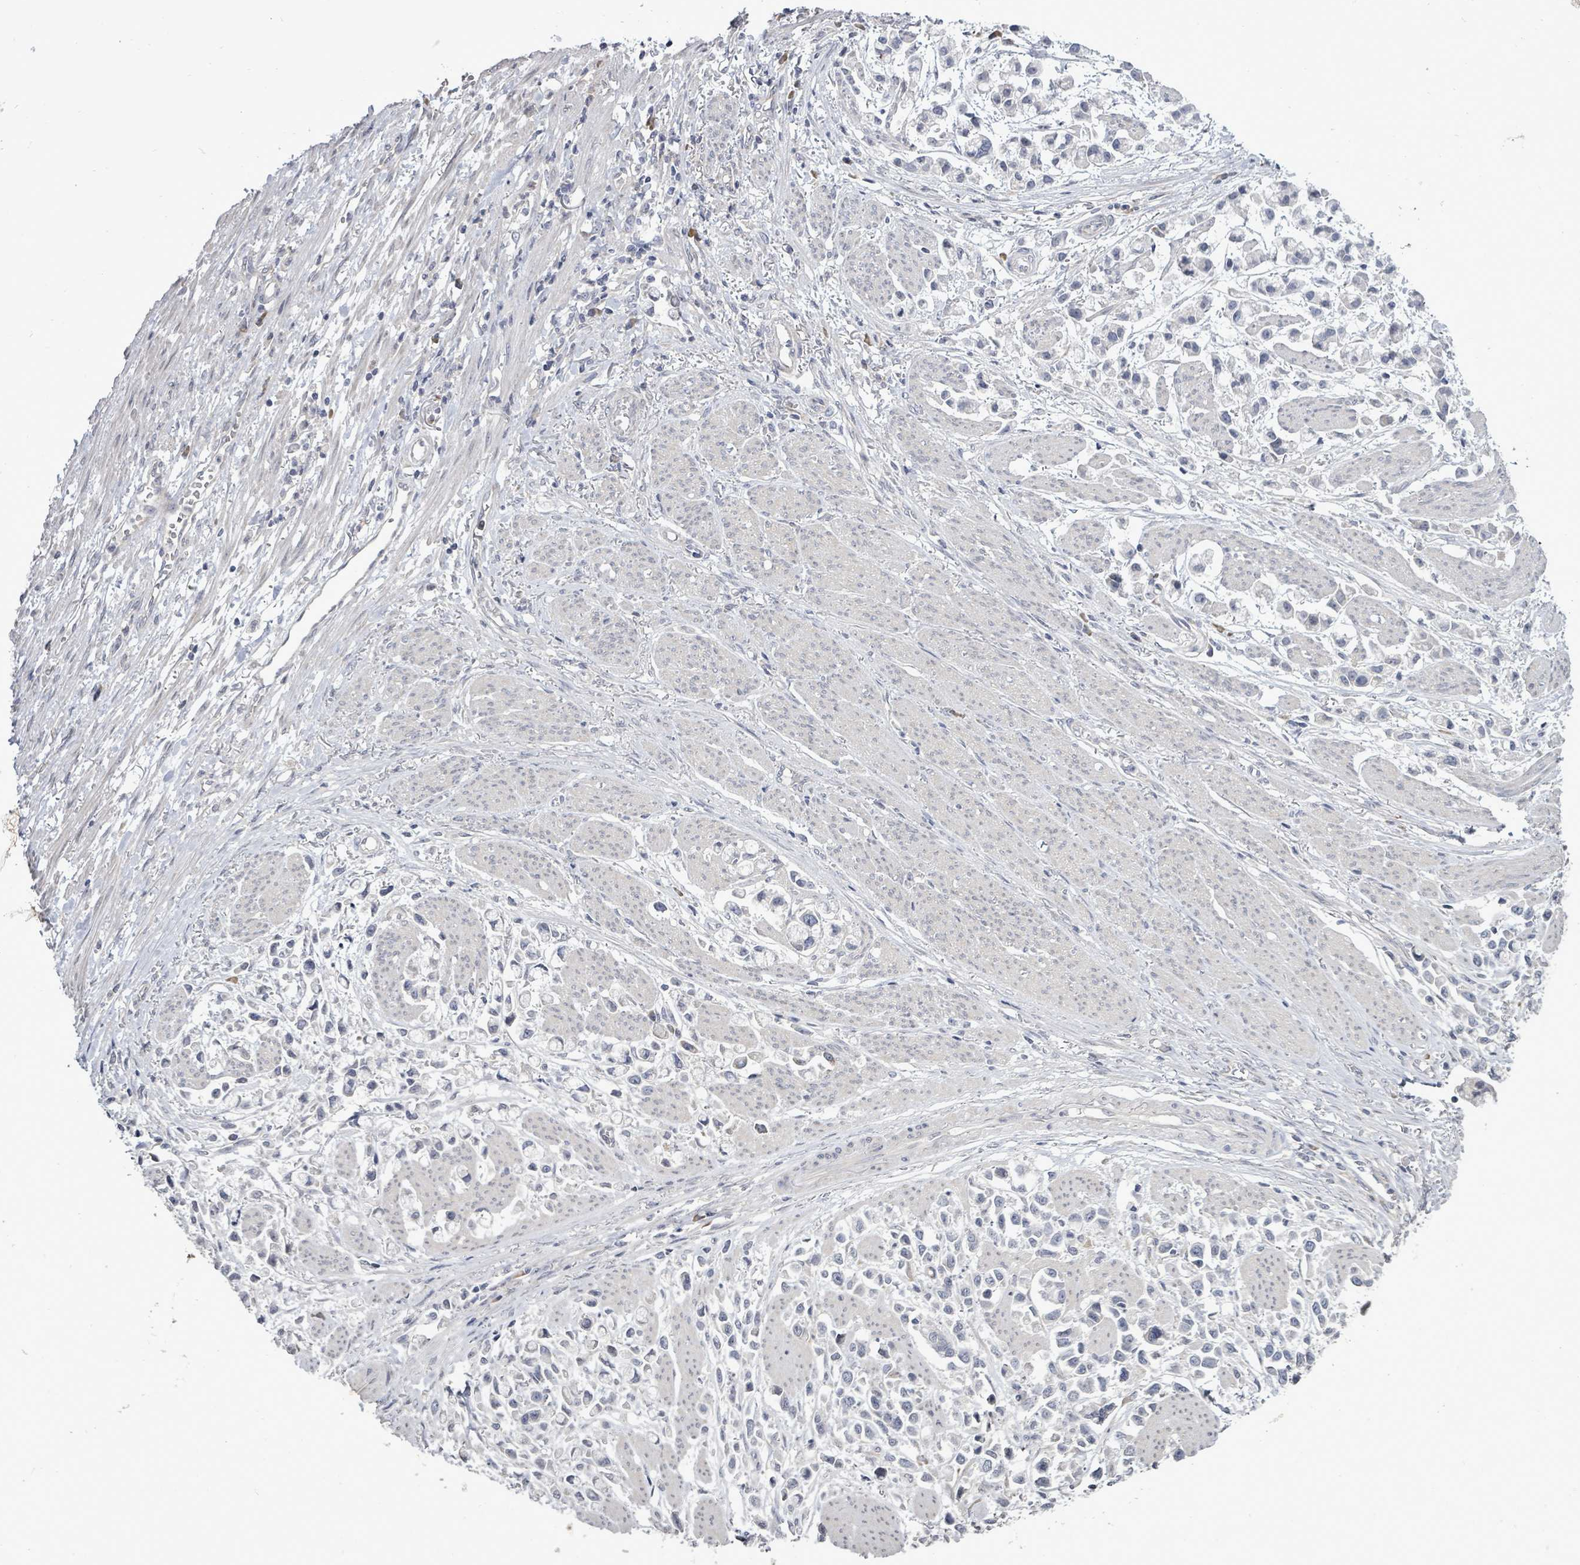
{"staining": {"intensity": "negative", "quantity": "none", "location": "none"}, "tissue": "stomach cancer", "cell_type": "Tumor cells", "image_type": "cancer", "snomed": [{"axis": "morphology", "description": "Adenocarcinoma, NOS"}, {"axis": "topography", "description": "Stomach"}], "caption": "This photomicrograph is of stomach cancer stained with immunohistochemistry (IHC) to label a protein in brown with the nuclei are counter-stained blue. There is no staining in tumor cells.", "gene": "POMGNT2", "patient": {"sex": "female", "age": 81}}